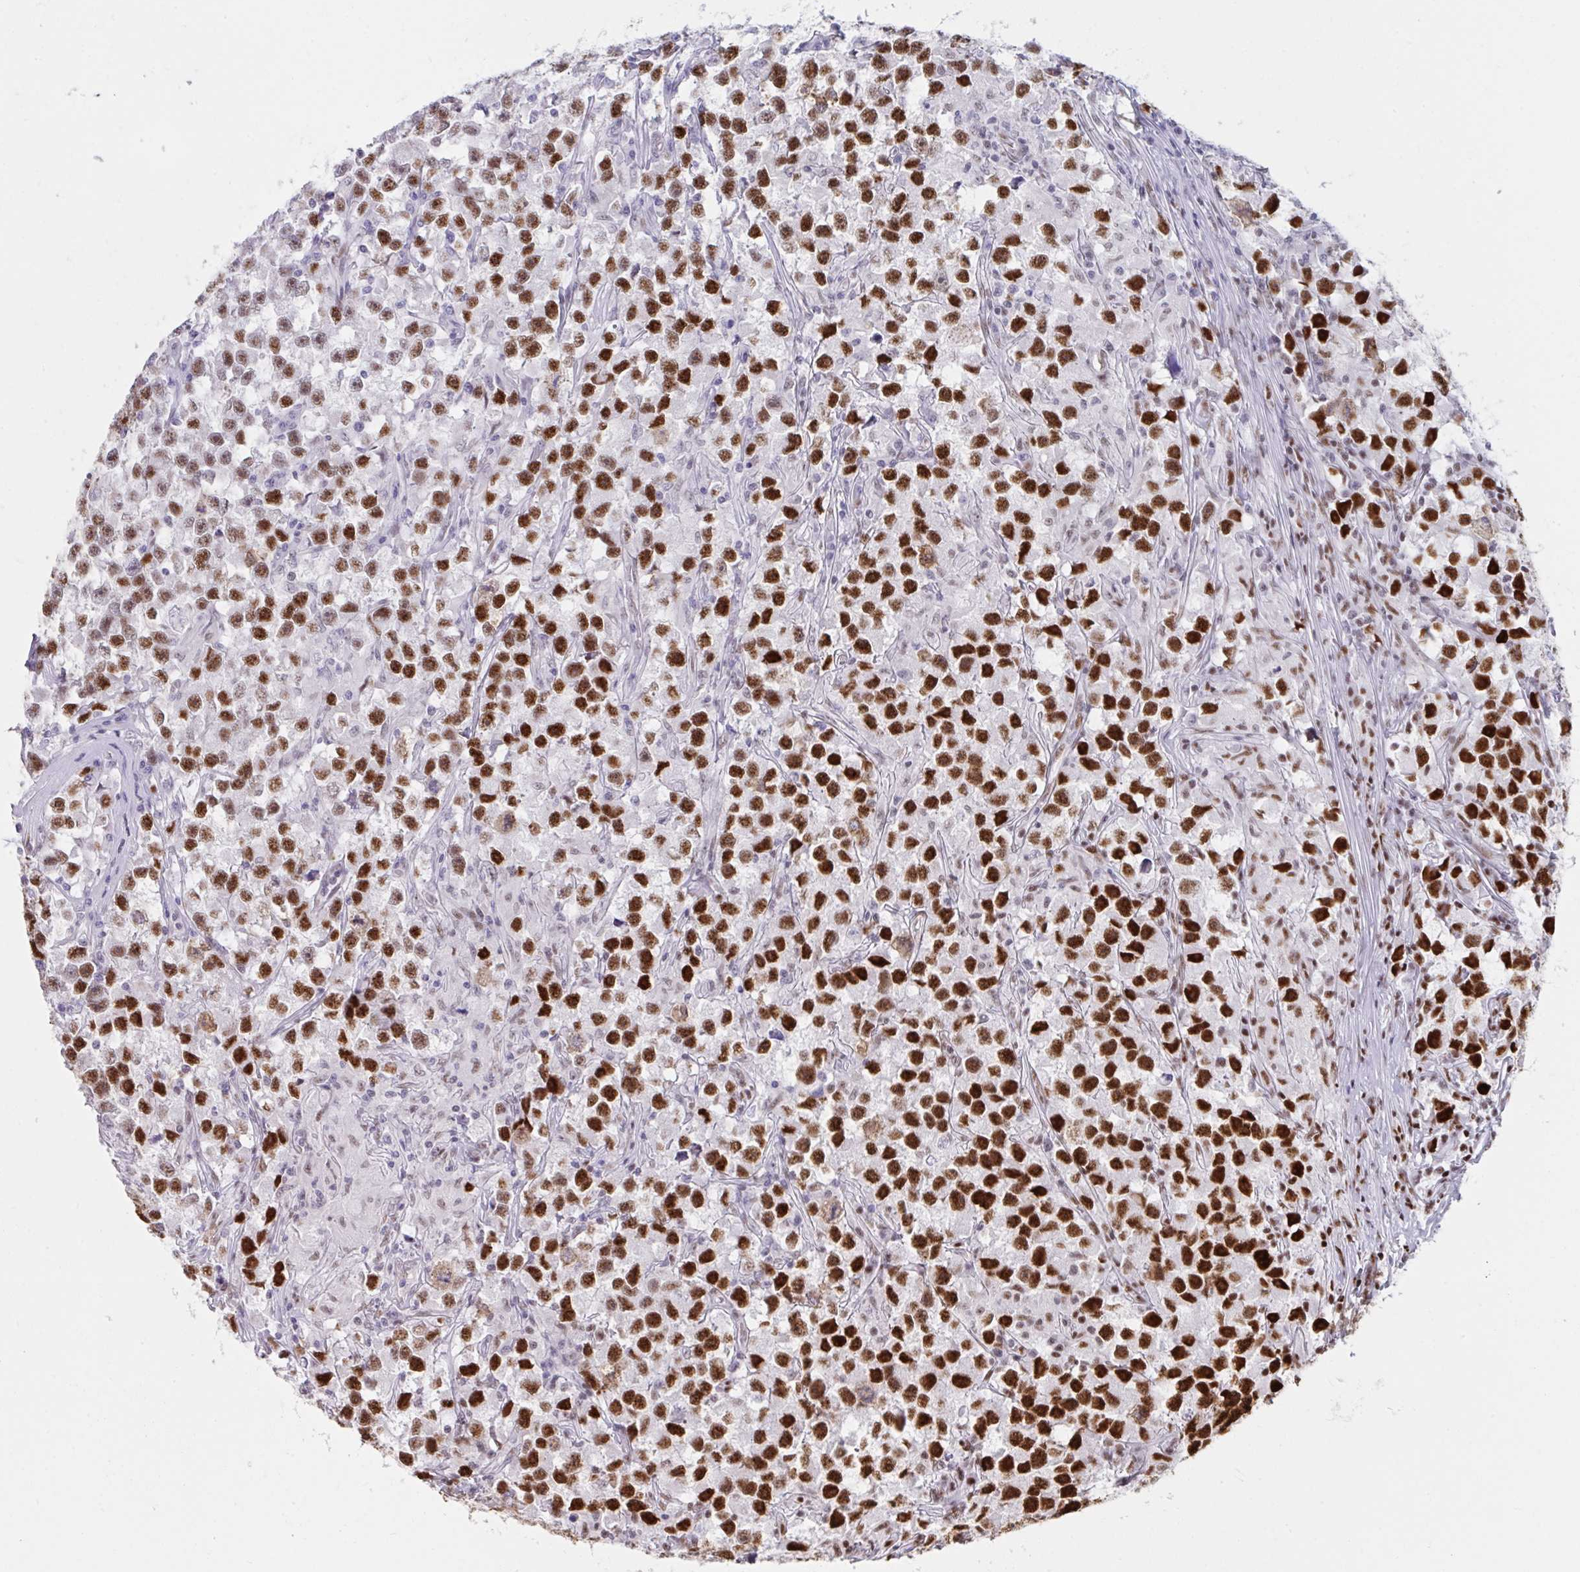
{"staining": {"intensity": "strong", "quantity": "25%-75%", "location": "nuclear"}, "tissue": "testis cancer", "cell_type": "Tumor cells", "image_type": "cancer", "snomed": [{"axis": "morphology", "description": "Seminoma, NOS"}, {"axis": "topography", "description": "Testis"}], "caption": "Tumor cells demonstrate strong nuclear expression in about 25%-75% of cells in testis cancer.", "gene": "IKZF2", "patient": {"sex": "male", "age": 33}}